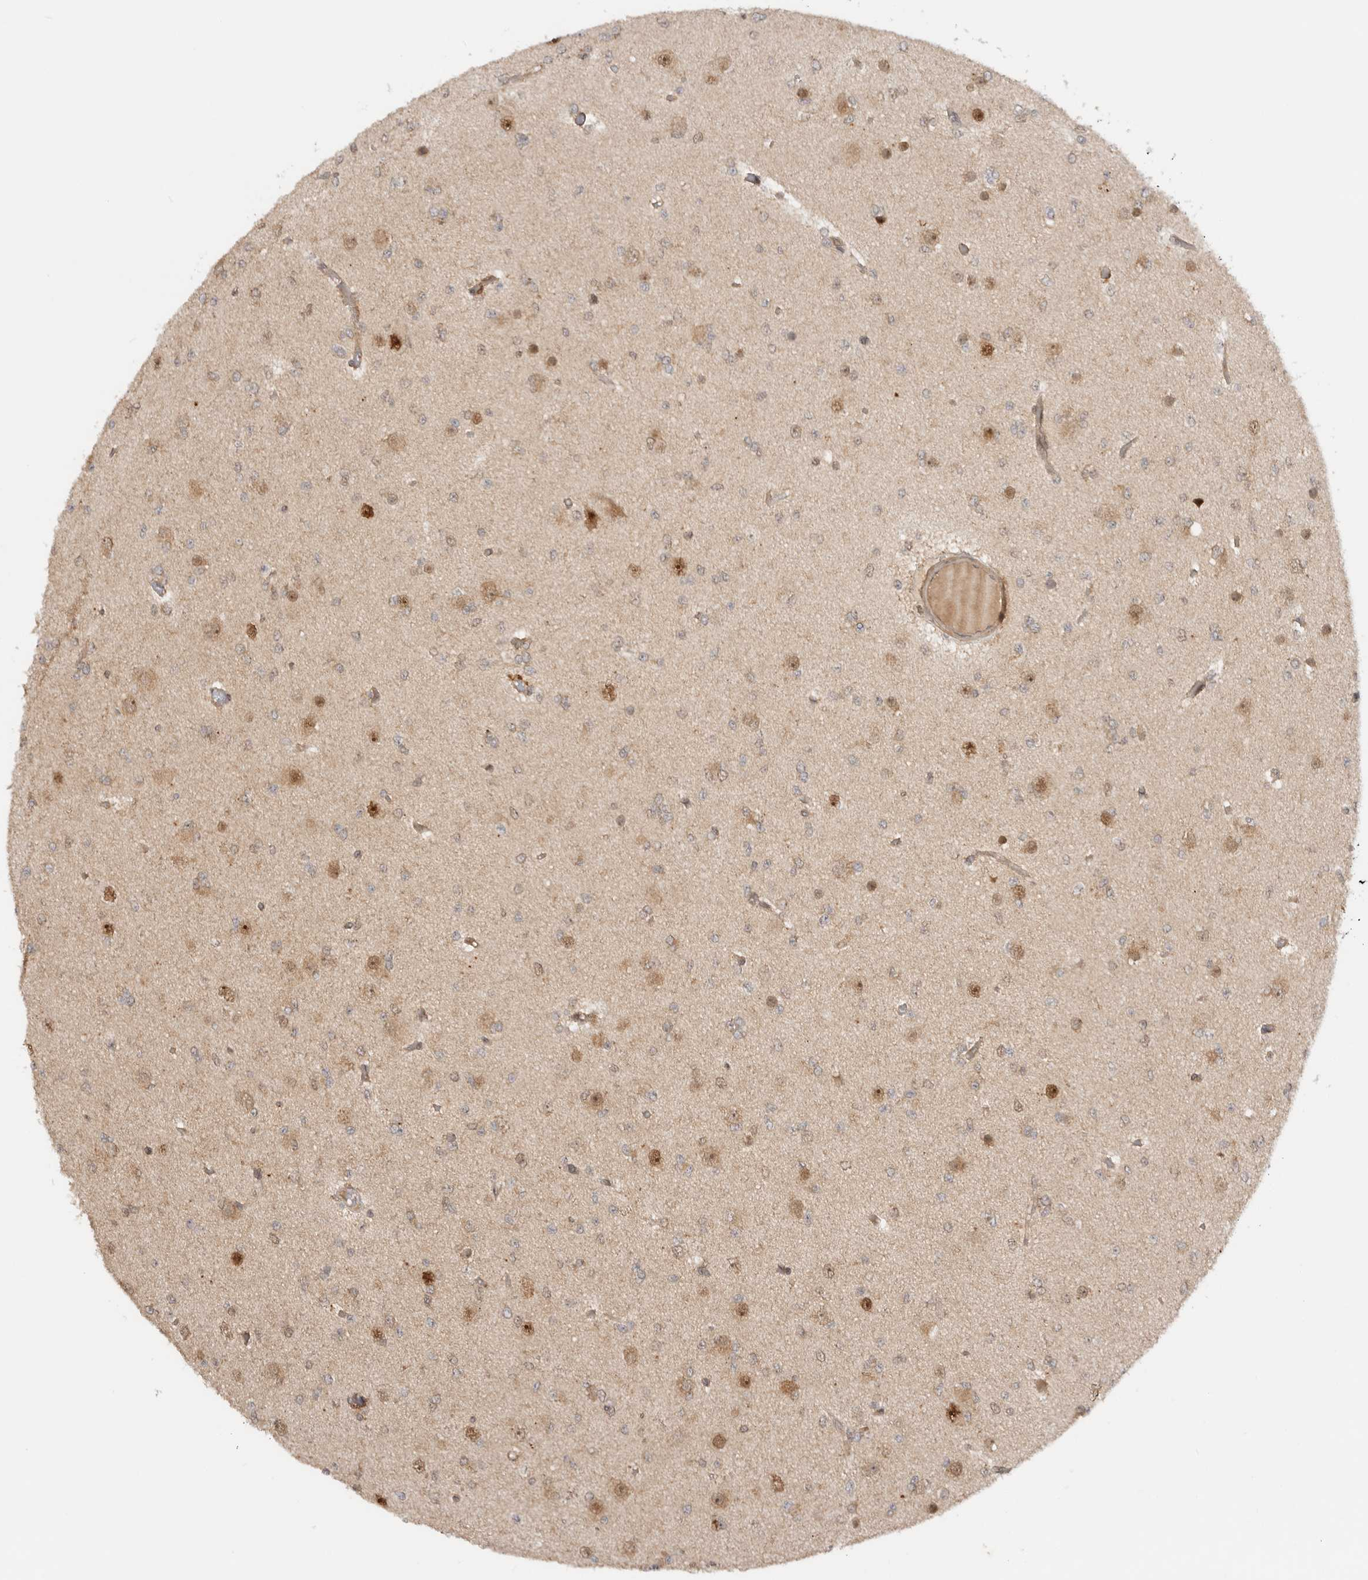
{"staining": {"intensity": "moderate", "quantity": "25%-75%", "location": "nuclear"}, "tissue": "glioma", "cell_type": "Tumor cells", "image_type": "cancer", "snomed": [{"axis": "morphology", "description": "Glioma, malignant, Low grade"}, {"axis": "topography", "description": "Brain"}], "caption": "The immunohistochemical stain highlights moderate nuclear positivity in tumor cells of low-grade glioma (malignant) tissue.", "gene": "DCAF8", "patient": {"sex": "female", "age": 22}}